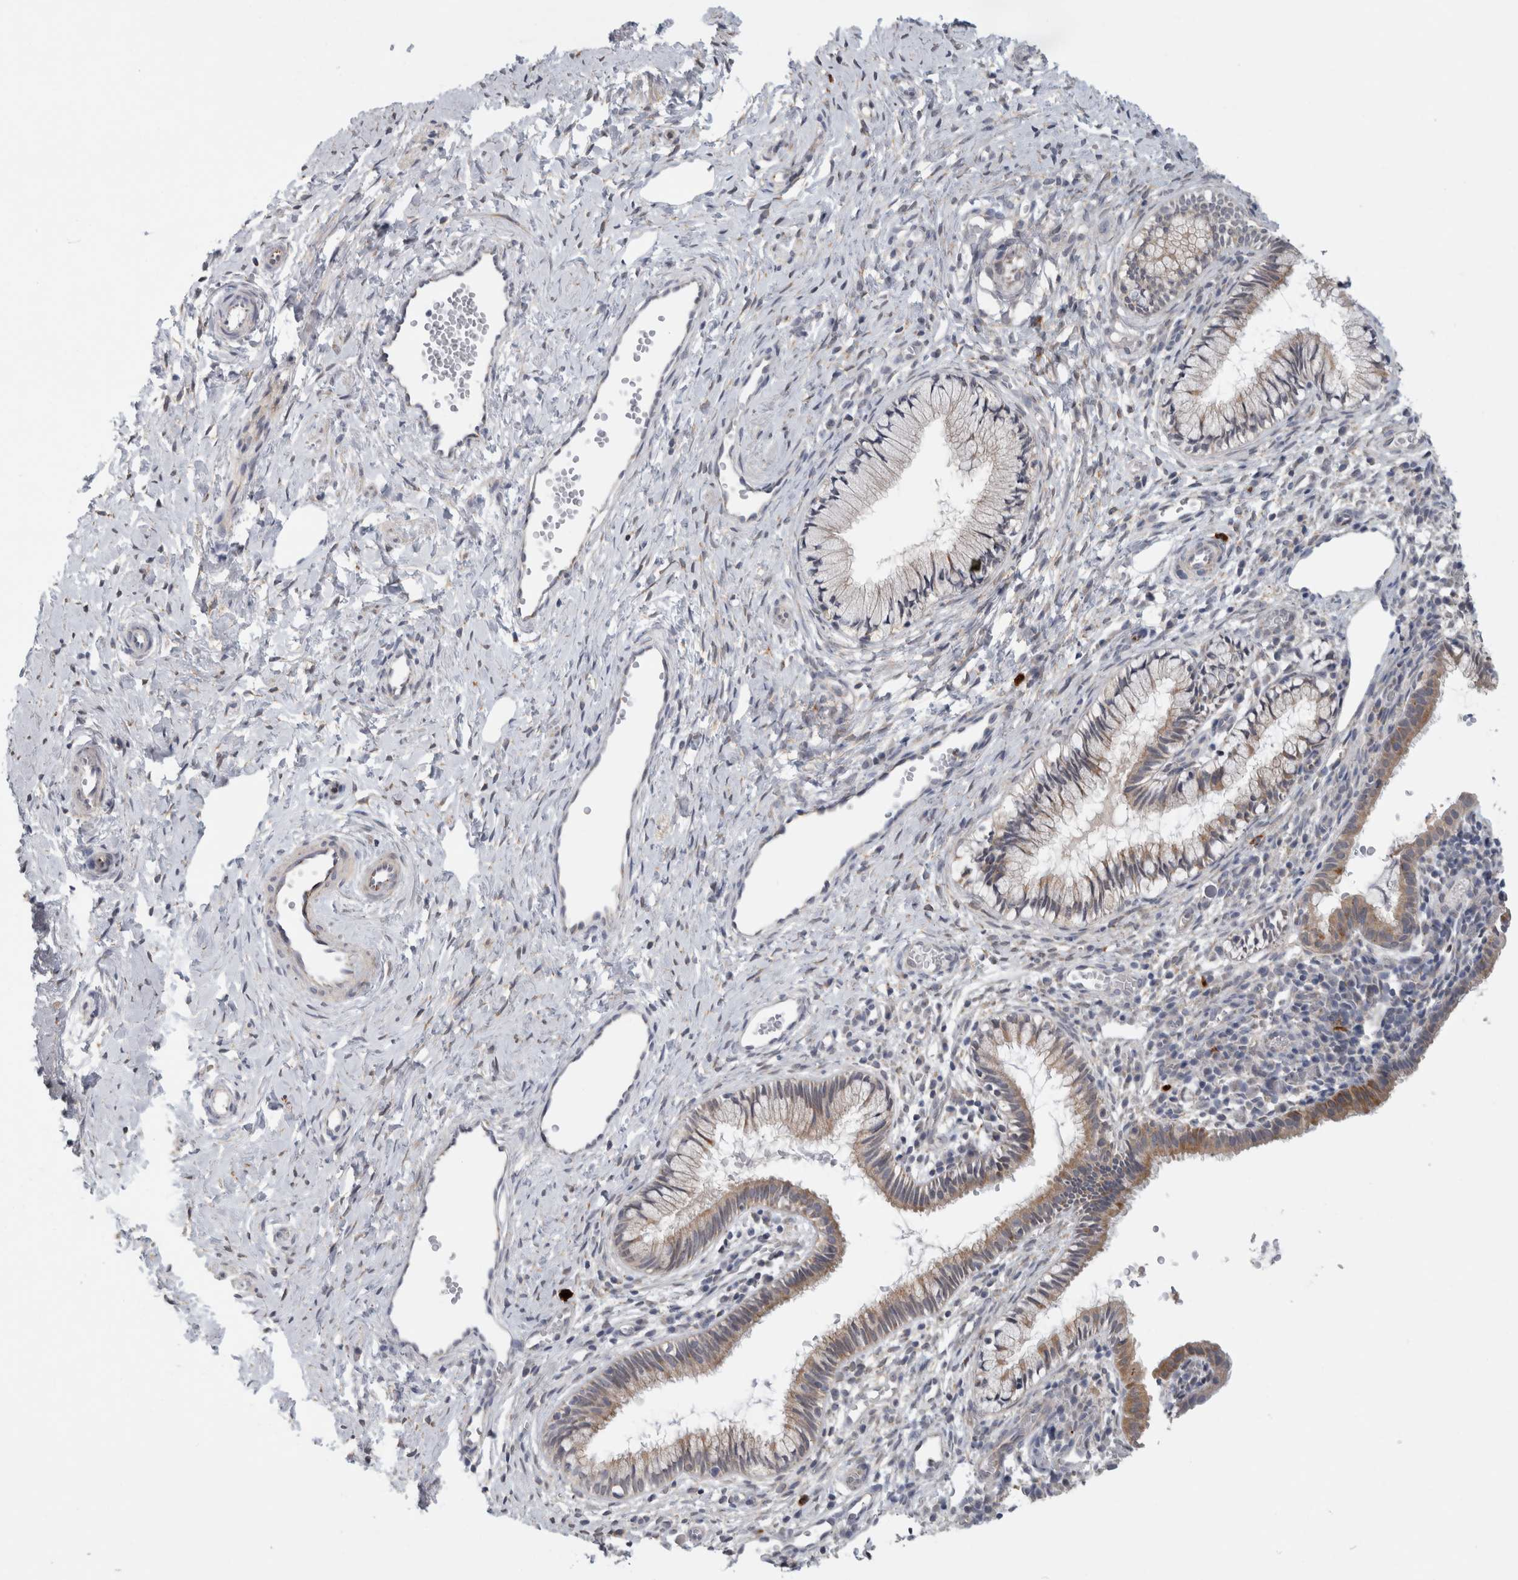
{"staining": {"intensity": "moderate", "quantity": "25%-75%", "location": "cytoplasmic/membranous"}, "tissue": "cervix", "cell_type": "Glandular cells", "image_type": "normal", "snomed": [{"axis": "morphology", "description": "Normal tissue, NOS"}, {"axis": "topography", "description": "Cervix"}], "caption": "Protein expression by immunohistochemistry (IHC) shows moderate cytoplasmic/membranous positivity in about 25%-75% of glandular cells in benign cervix. The staining was performed using DAB to visualize the protein expression in brown, while the nuclei were stained in blue with hematoxylin (Magnification: 20x).", "gene": "RAB18", "patient": {"sex": "female", "age": 27}}